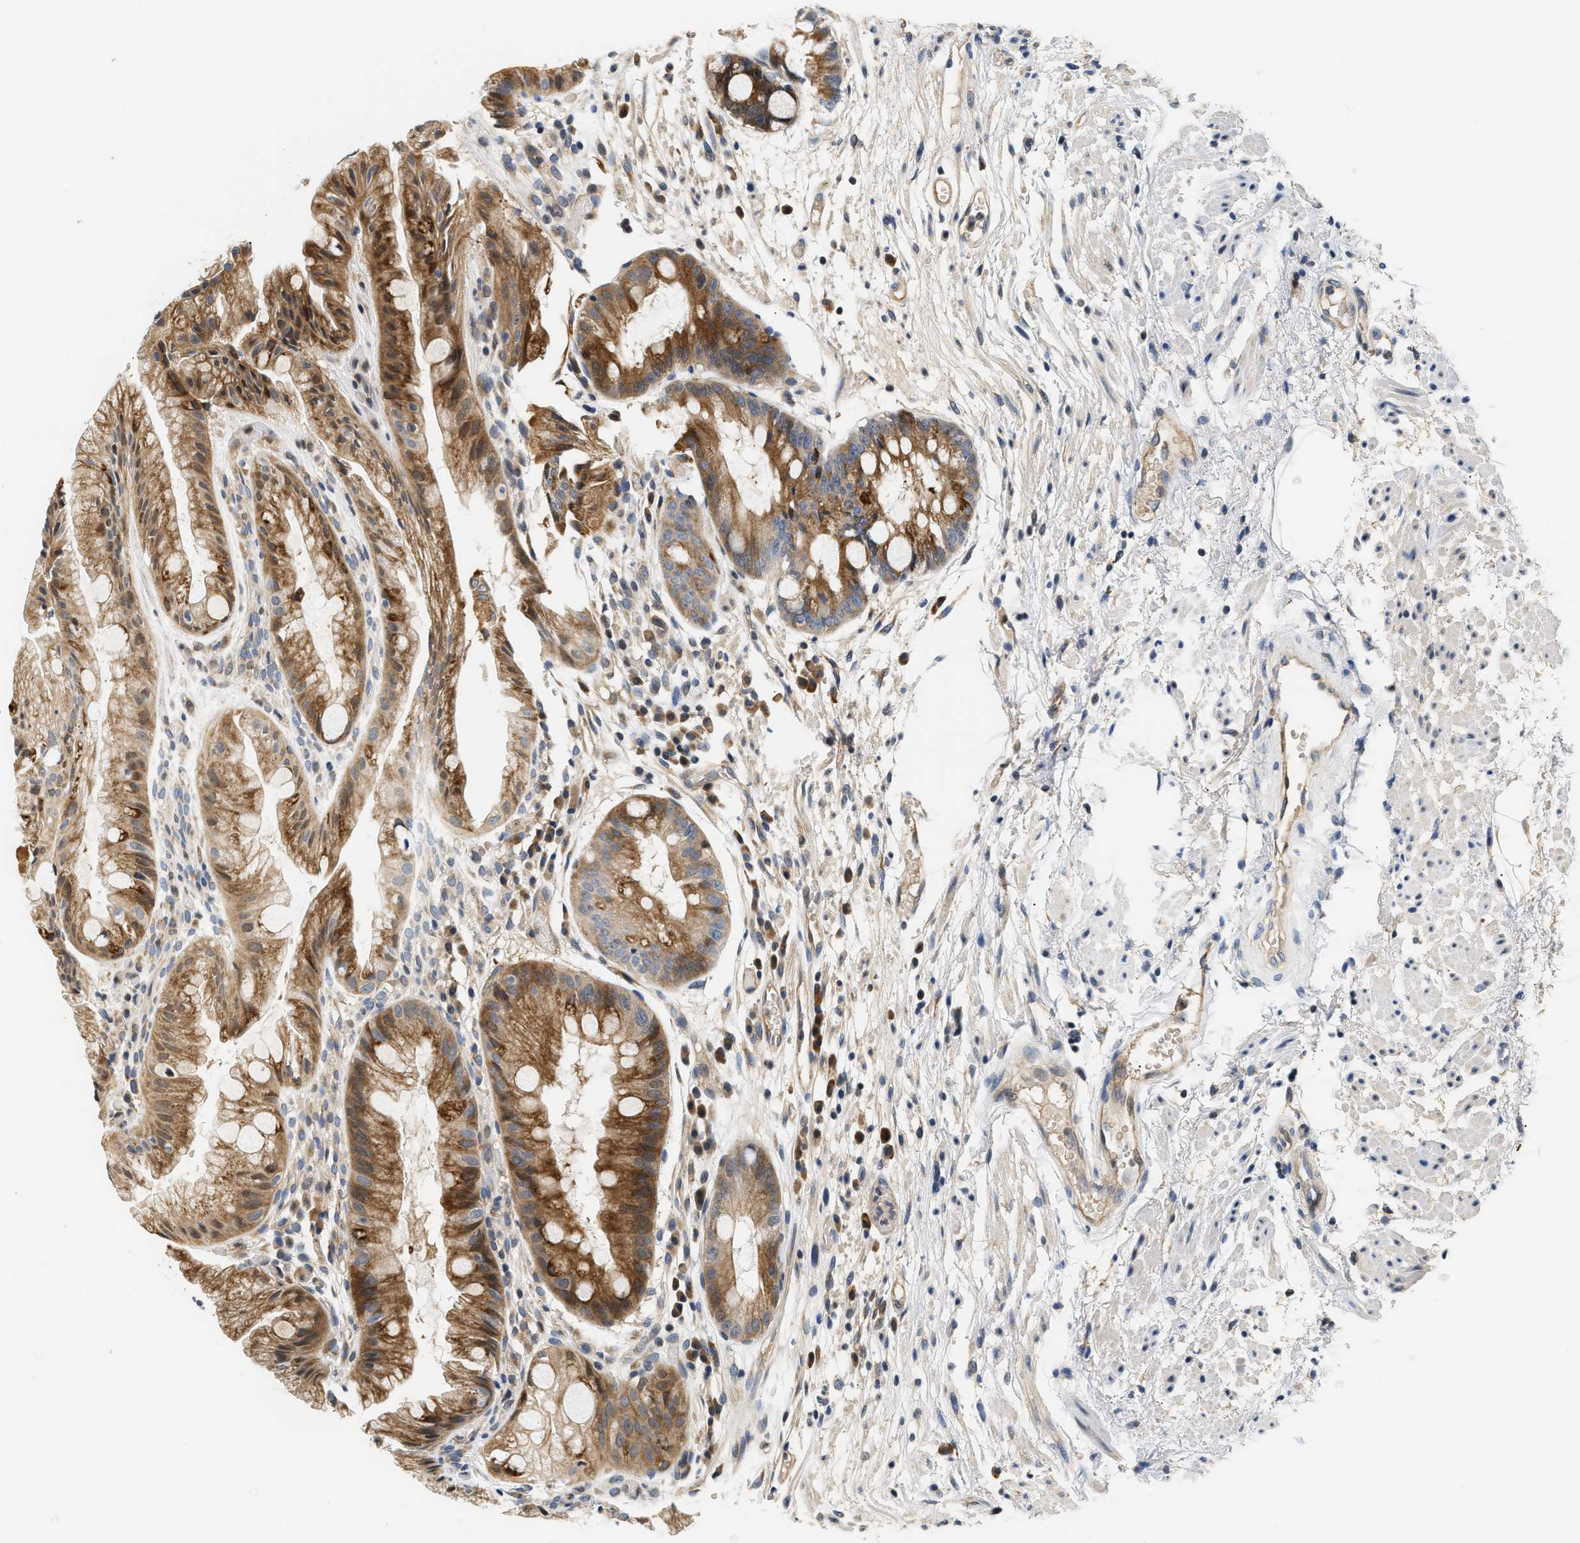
{"staining": {"intensity": "moderate", "quantity": ">75%", "location": "cytoplasmic/membranous"}, "tissue": "stomach", "cell_type": "Glandular cells", "image_type": "normal", "snomed": [{"axis": "morphology", "description": "Normal tissue, NOS"}, {"axis": "topography", "description": "Stomach, upper"}], "caption": "This histopathology image reveals immunohistochemistry (IHC) staining of unremarkable stomach, with medium moderate cytoplasmic/membranous expression in approximately >75% of glandular cells.", "gene": "TNIP2", "patient": {"sex": "male", "age": 72}}